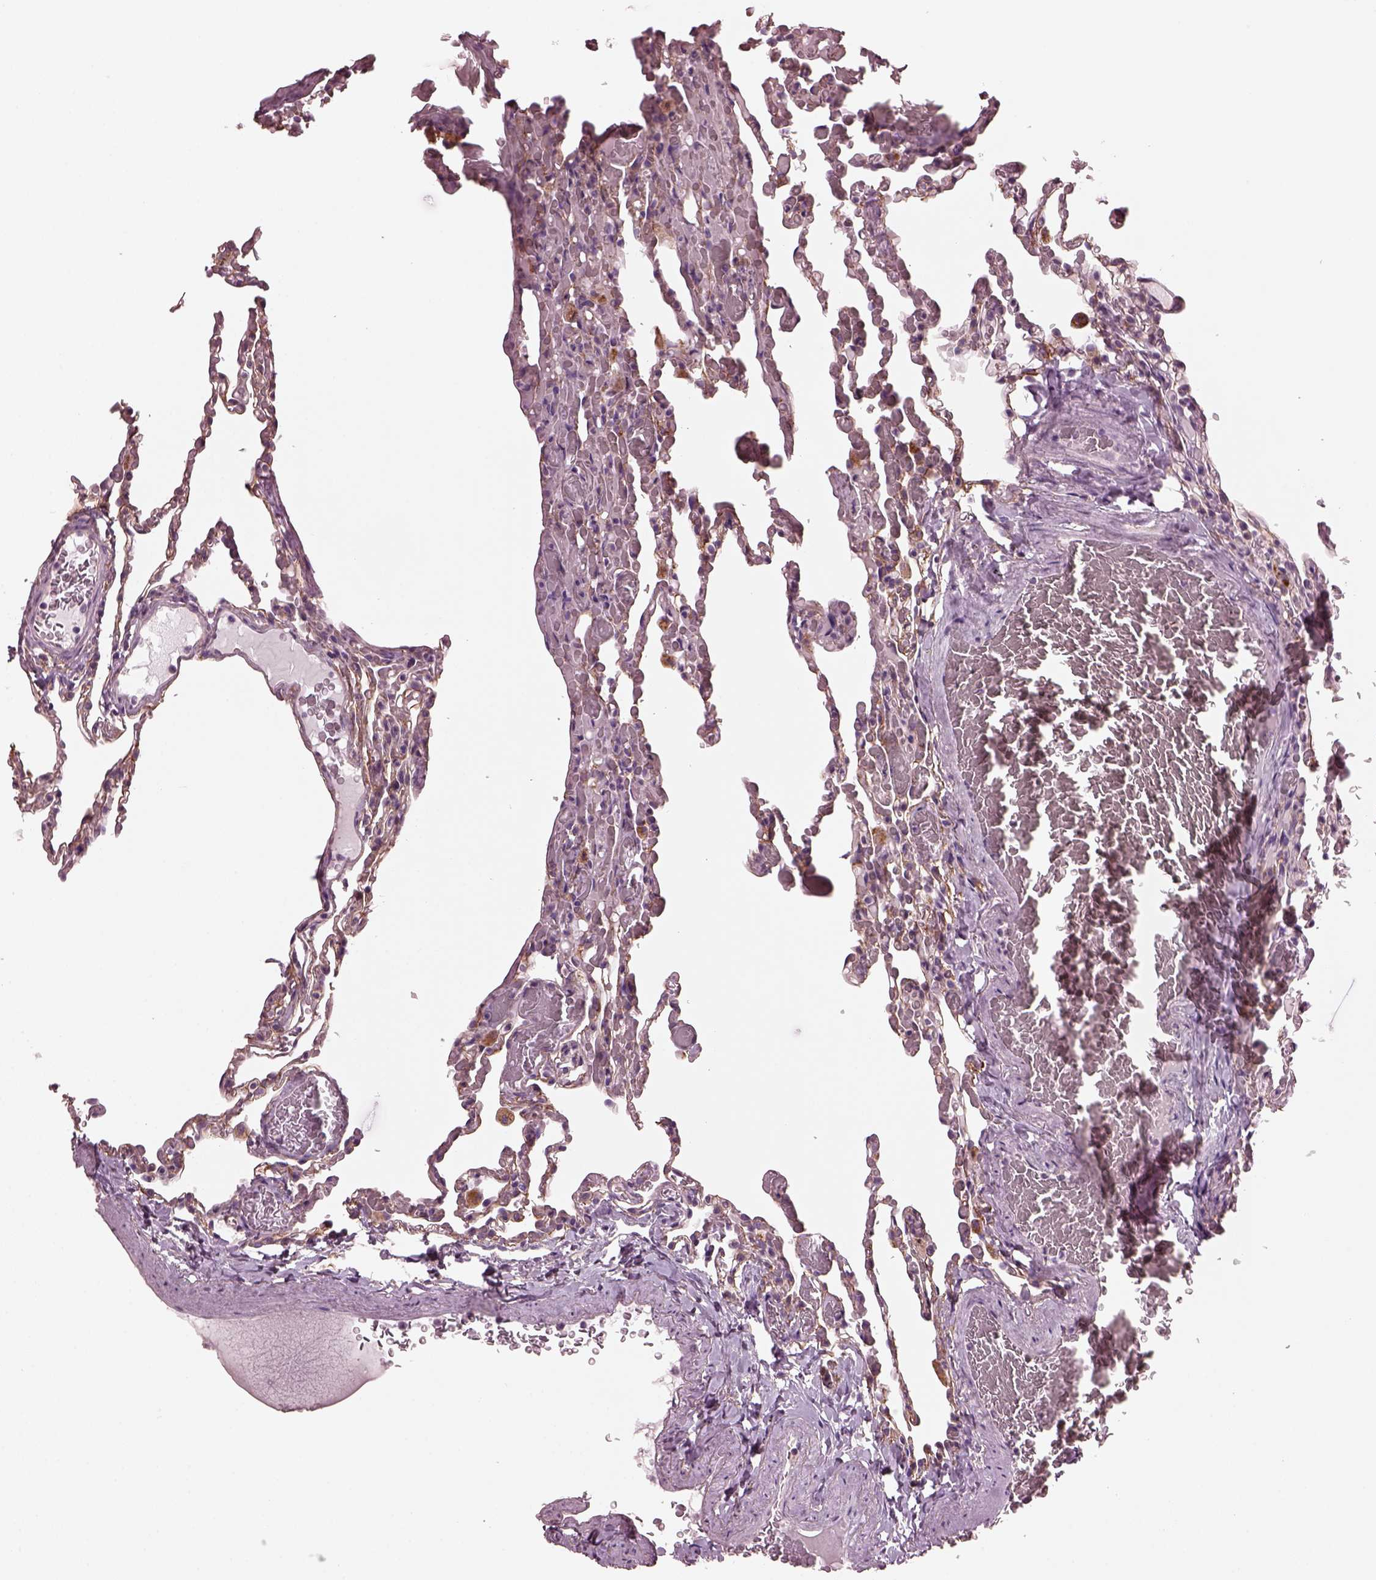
{"staining": {"intensity": "negative", "quantity": "none", "location": "none"}, "tissue": "lung", "cell_type": "Alveolar cells", "image_type": "normal", "snomed": [{"axis": "morphology", "description": "Normal tissue, NOS"}, {"axis": "topography", "description": "Lung"}], "caption": "This is a micrograph of immunohistochemistry staining of normal lung, which shows no staining in alveolar cells.", "gene": "ODAD1", "patient": {"sex": "female", "age": 43}}